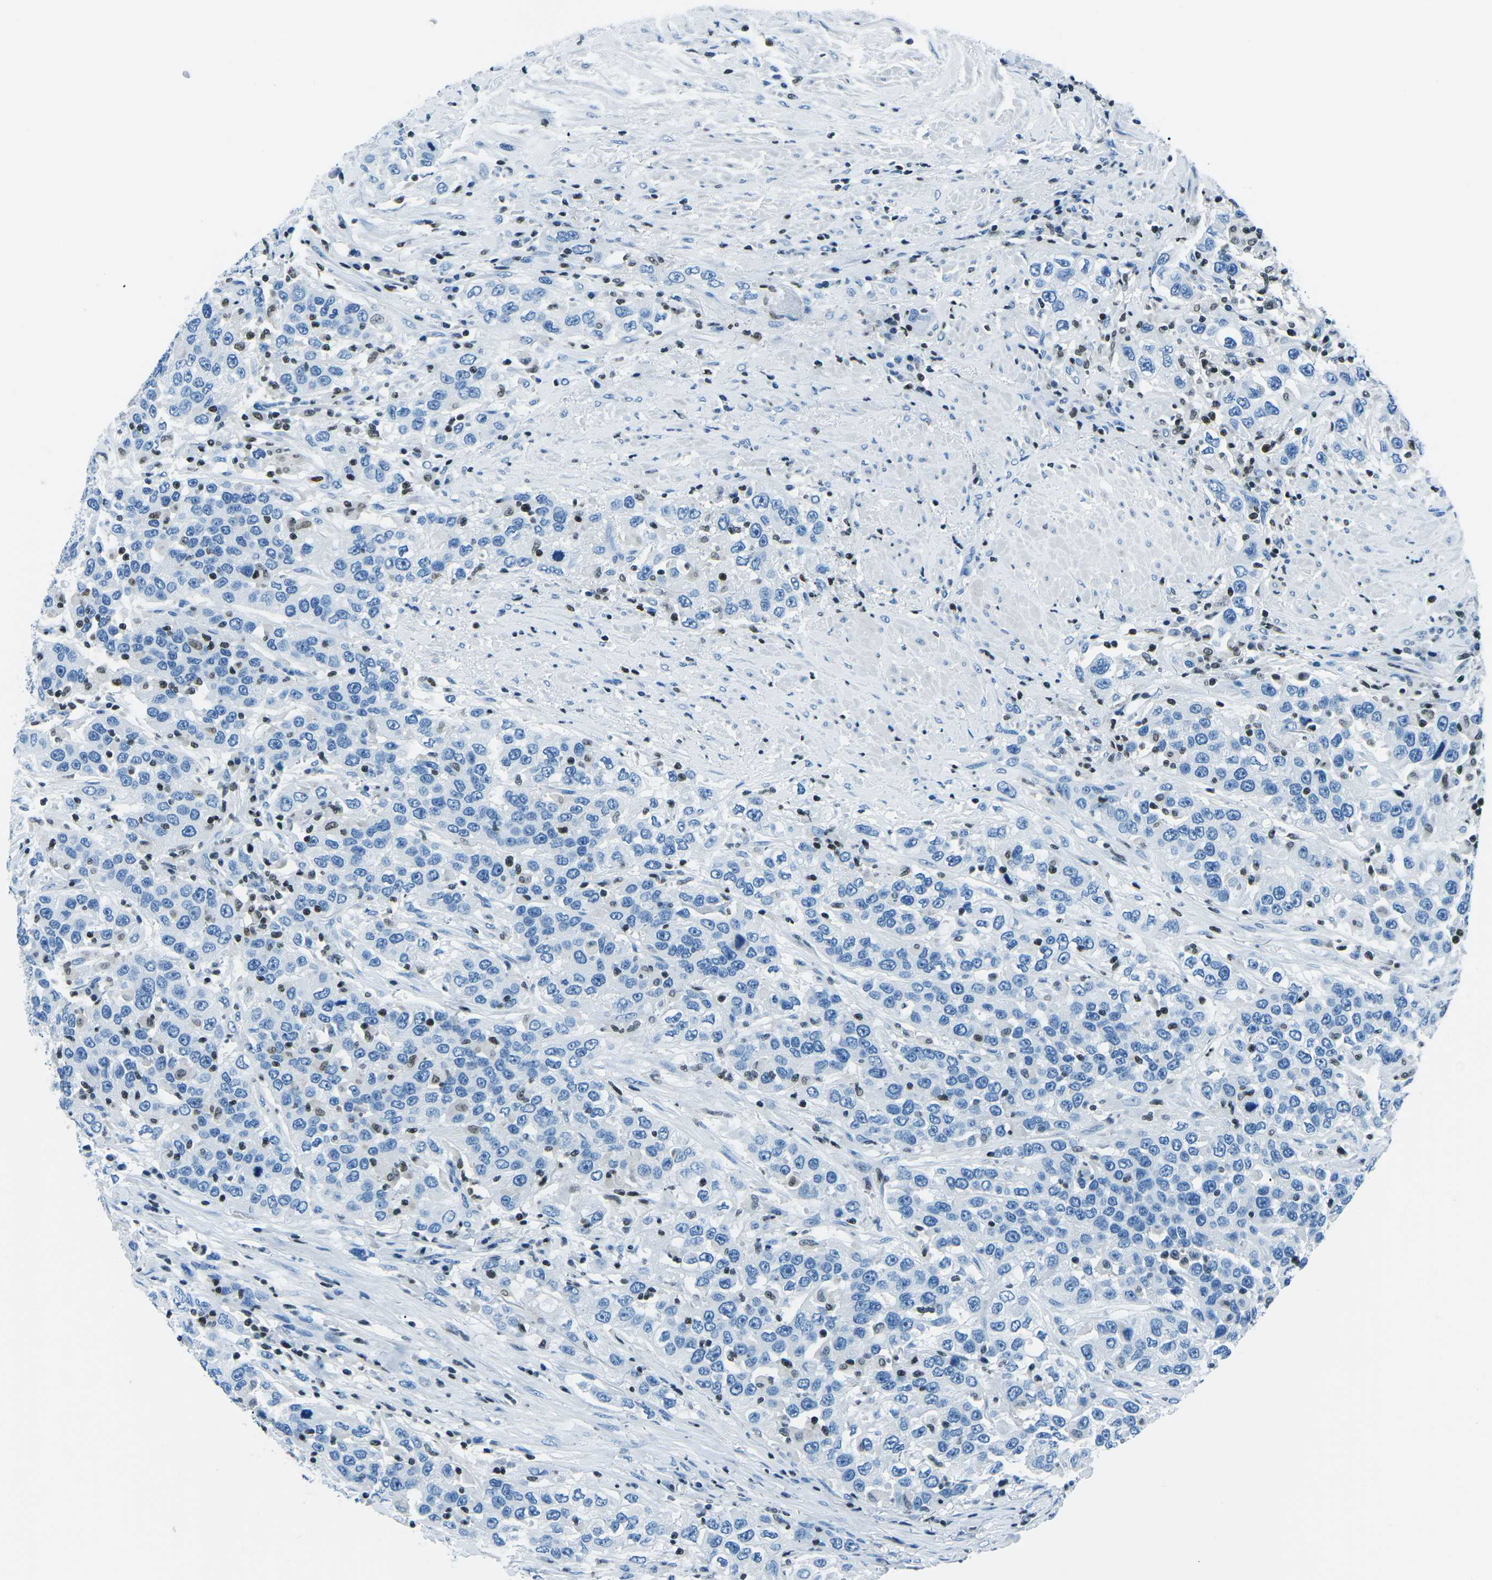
{"staining": {"intensity": "negative", "quantity": "none", "location": "none"}, "tissue": "urothelial cancer", "cell_type": "Tumor cells", "image_type": "cancer", "snomed": [{"axis": "morphology", "description": "Urothelial carcinoma, High grade"}, {"axis": "topography", "description": "Urinary bladder"}], "caption": "Immunohistochemistry (IHC) image of human urothelial cancer stained for a protein (brown), which demonstrates no staining in tumor cells.", "gene": "CELF2", "patient": {"sex": "female", "age": 80}}